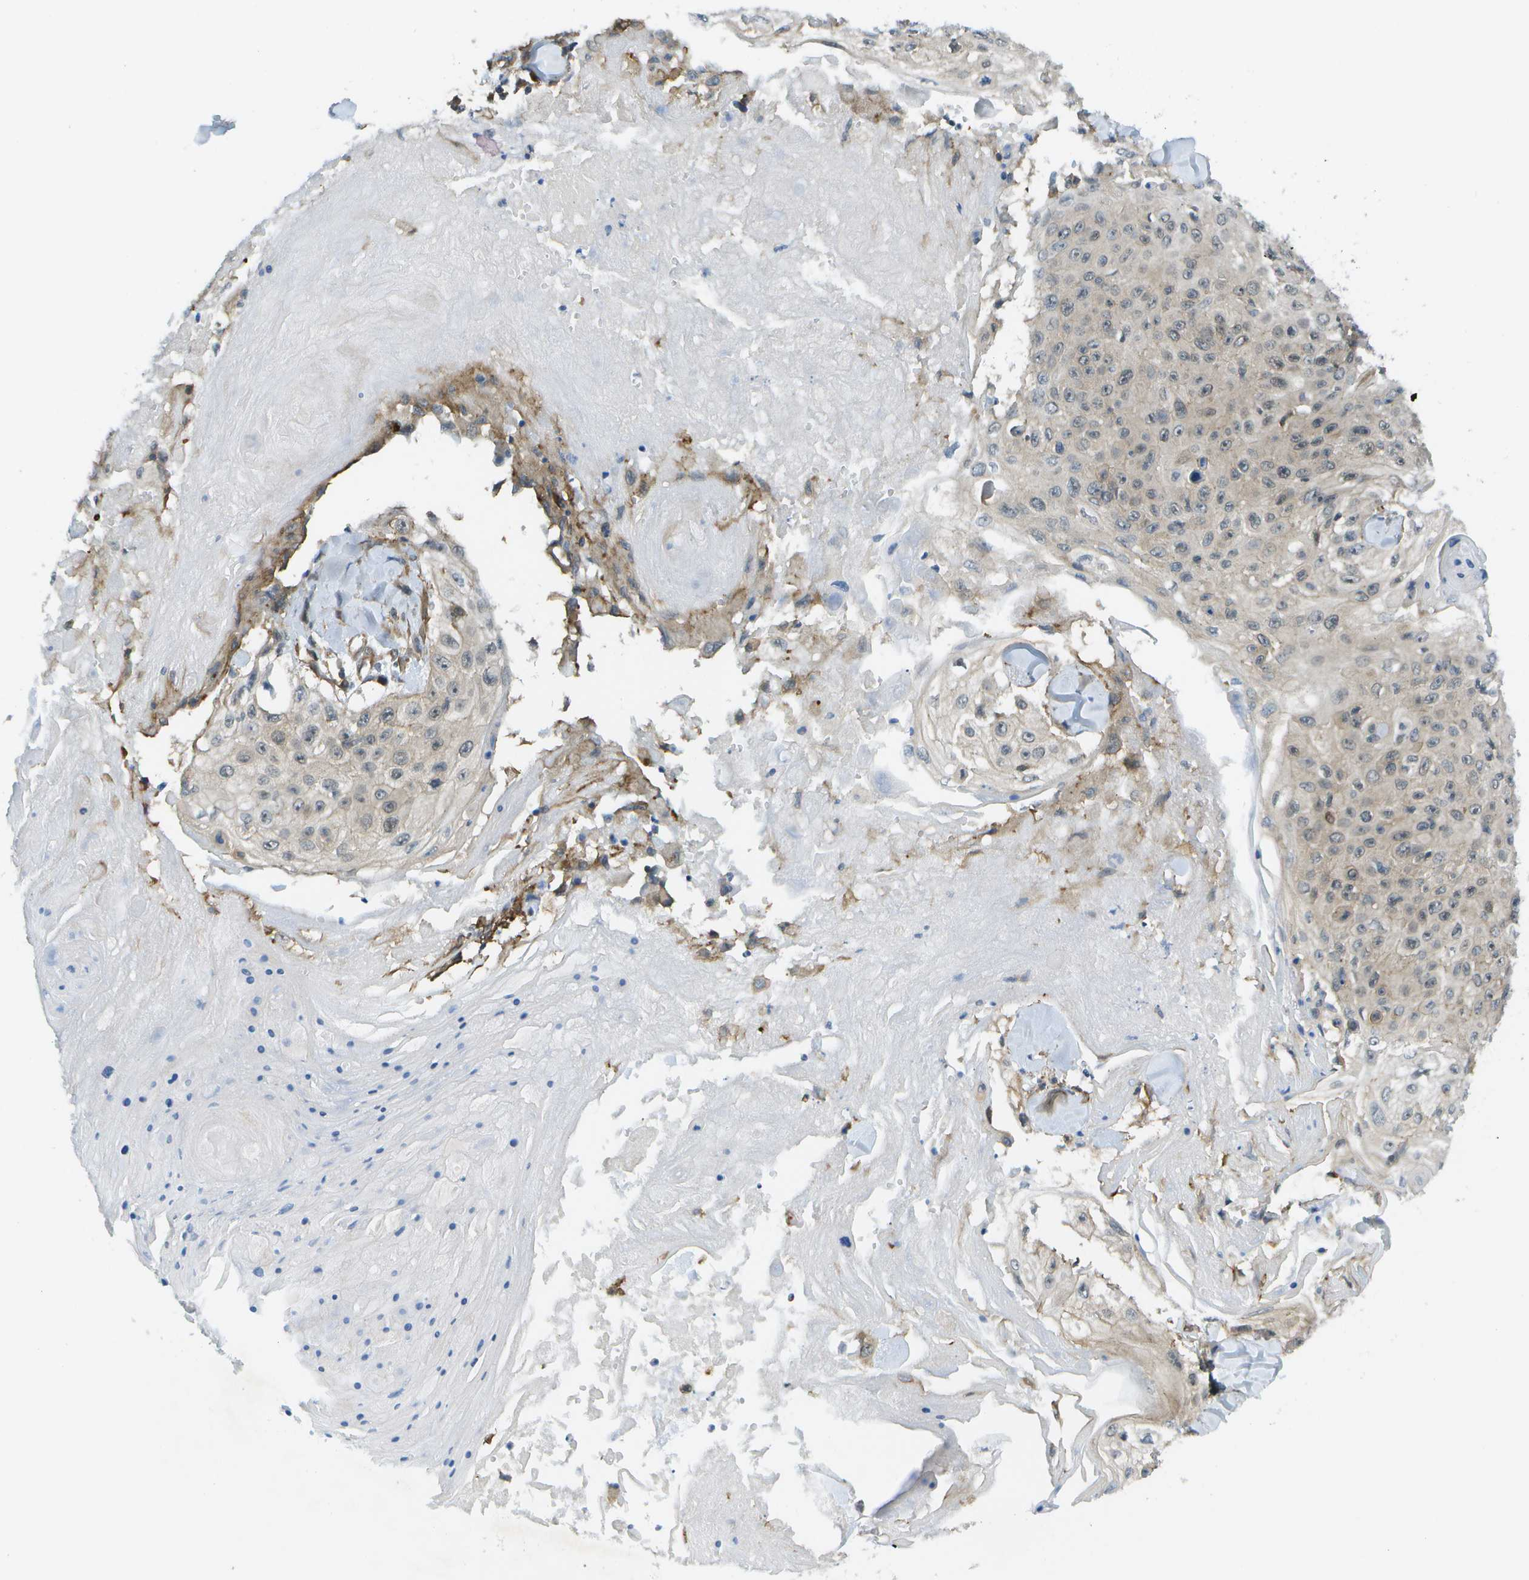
{"staining": {"intensity": "weak", "quantity": ">75%", "location": "cytoplasmic/membranous"}, "tissue": "skin cancer", "cell_type": "Tumor cells", "image_type": "cancer", "snomed": [{"axis": "morphology", "description": "Squamous cell carcinoma, NOS"}, {"axis": "topography", "description": "Skin"}], "caption": "Skin cancer tissue displays weak cytoplasmic/membranous expression in about >75% of tumor cells, visualized by immunohistochemistry.", "gene": "KIAA0040", "patient": {"sex": "male", "age": 86}}